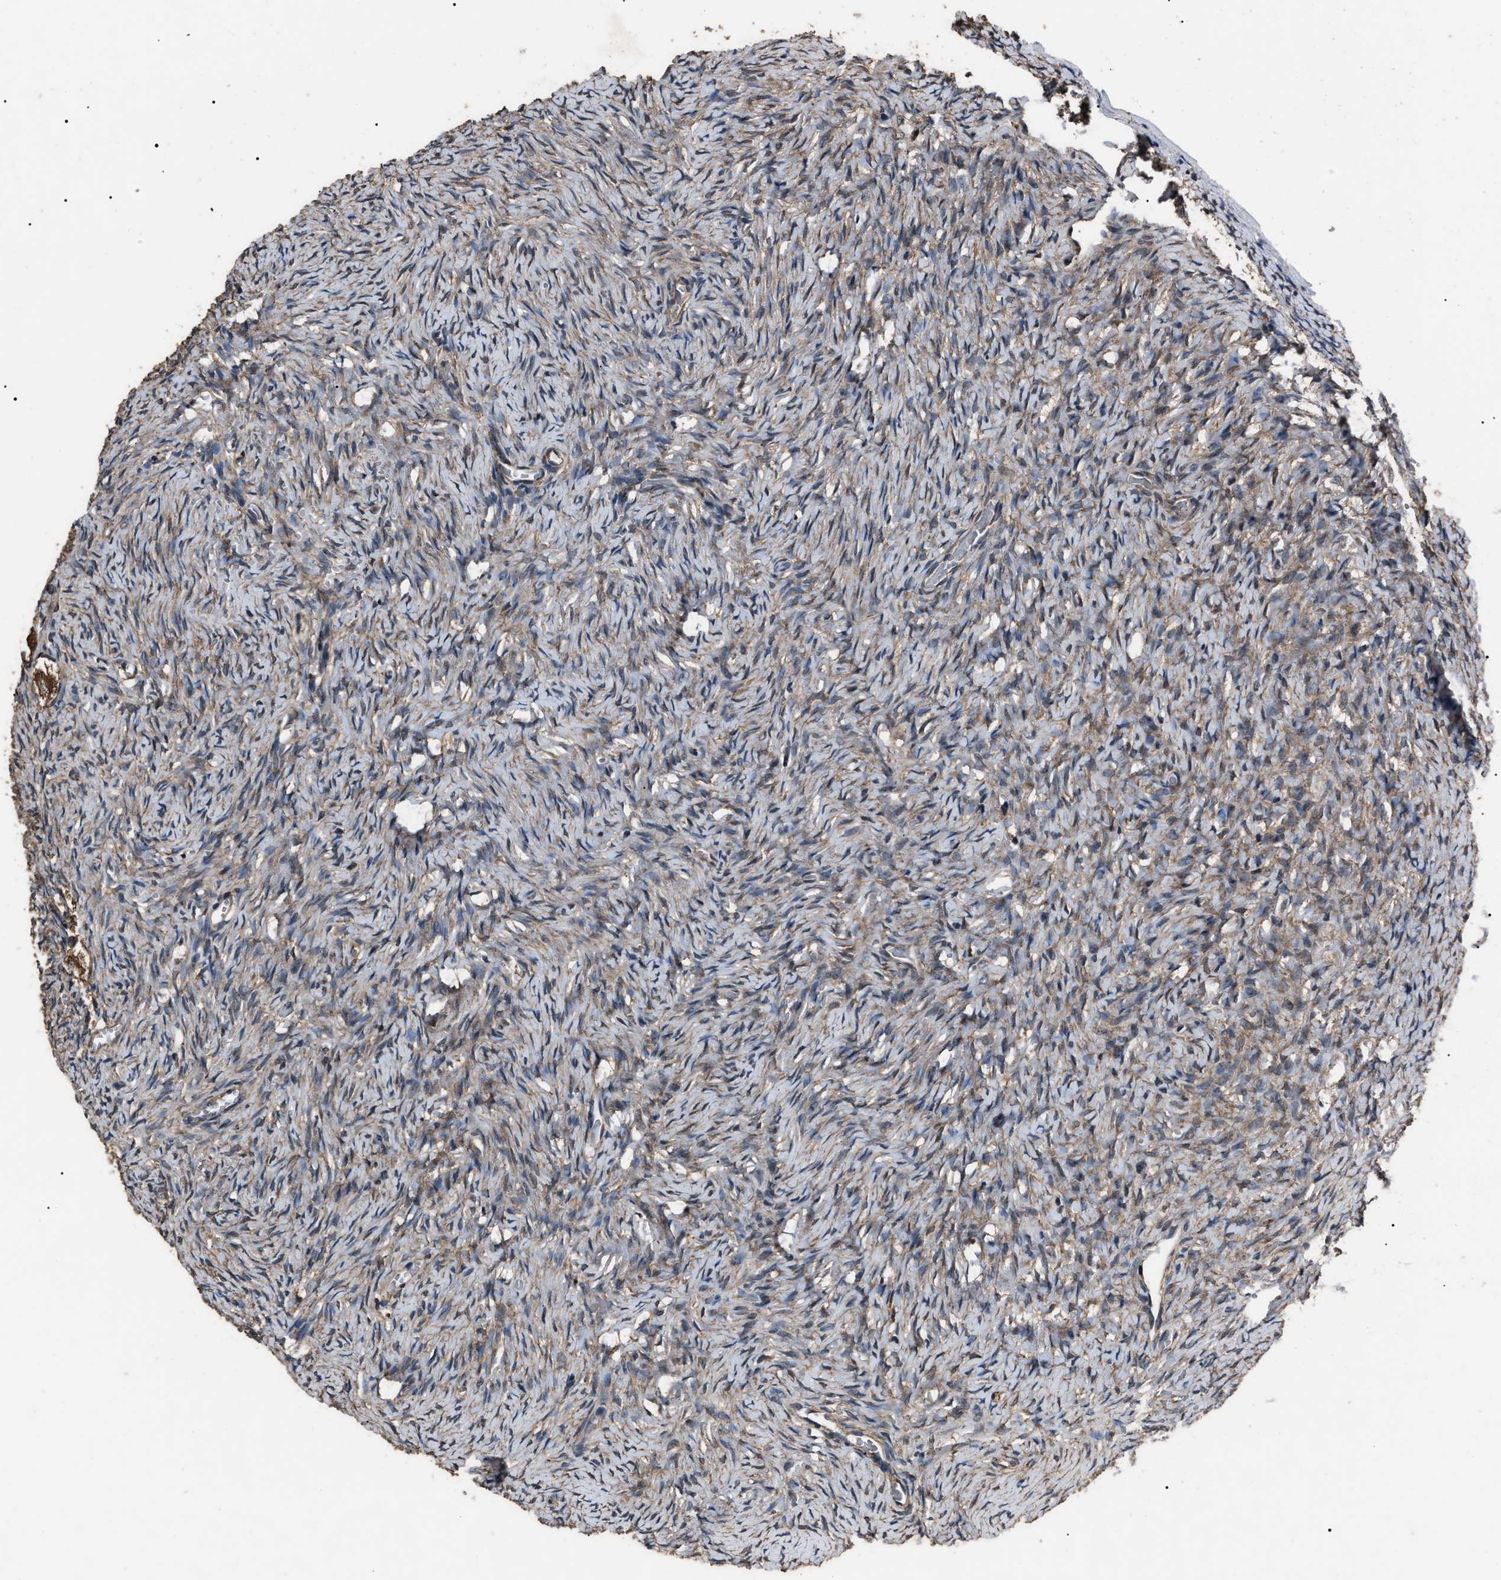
{"staining": {"intensity": "weak", "quantity": "25%-75%", "location": "cytoplasmic/membranous"}, "tissue": "ovary", "cell_type": "Follicle cells", "image_type": "normal", "snomed": [{"axis": "morphology", "description": "Normal tissue, NOS"}, {"axis": "topography", "description": "Ovary"}], "caption": "IHC of benign human ovary demonstrates low levels of weak cytoplasmic/membranous positivity in approximately 25%-75% of follicle cells. The staining is performed using DAB (3,3'-diaminobenzidine) brown chromogen to label protein expression. The nuclei are counter-stained blue using hematoxylin.", "gene": "RNF216", "patient": {"sex": "female", "age": 27}}